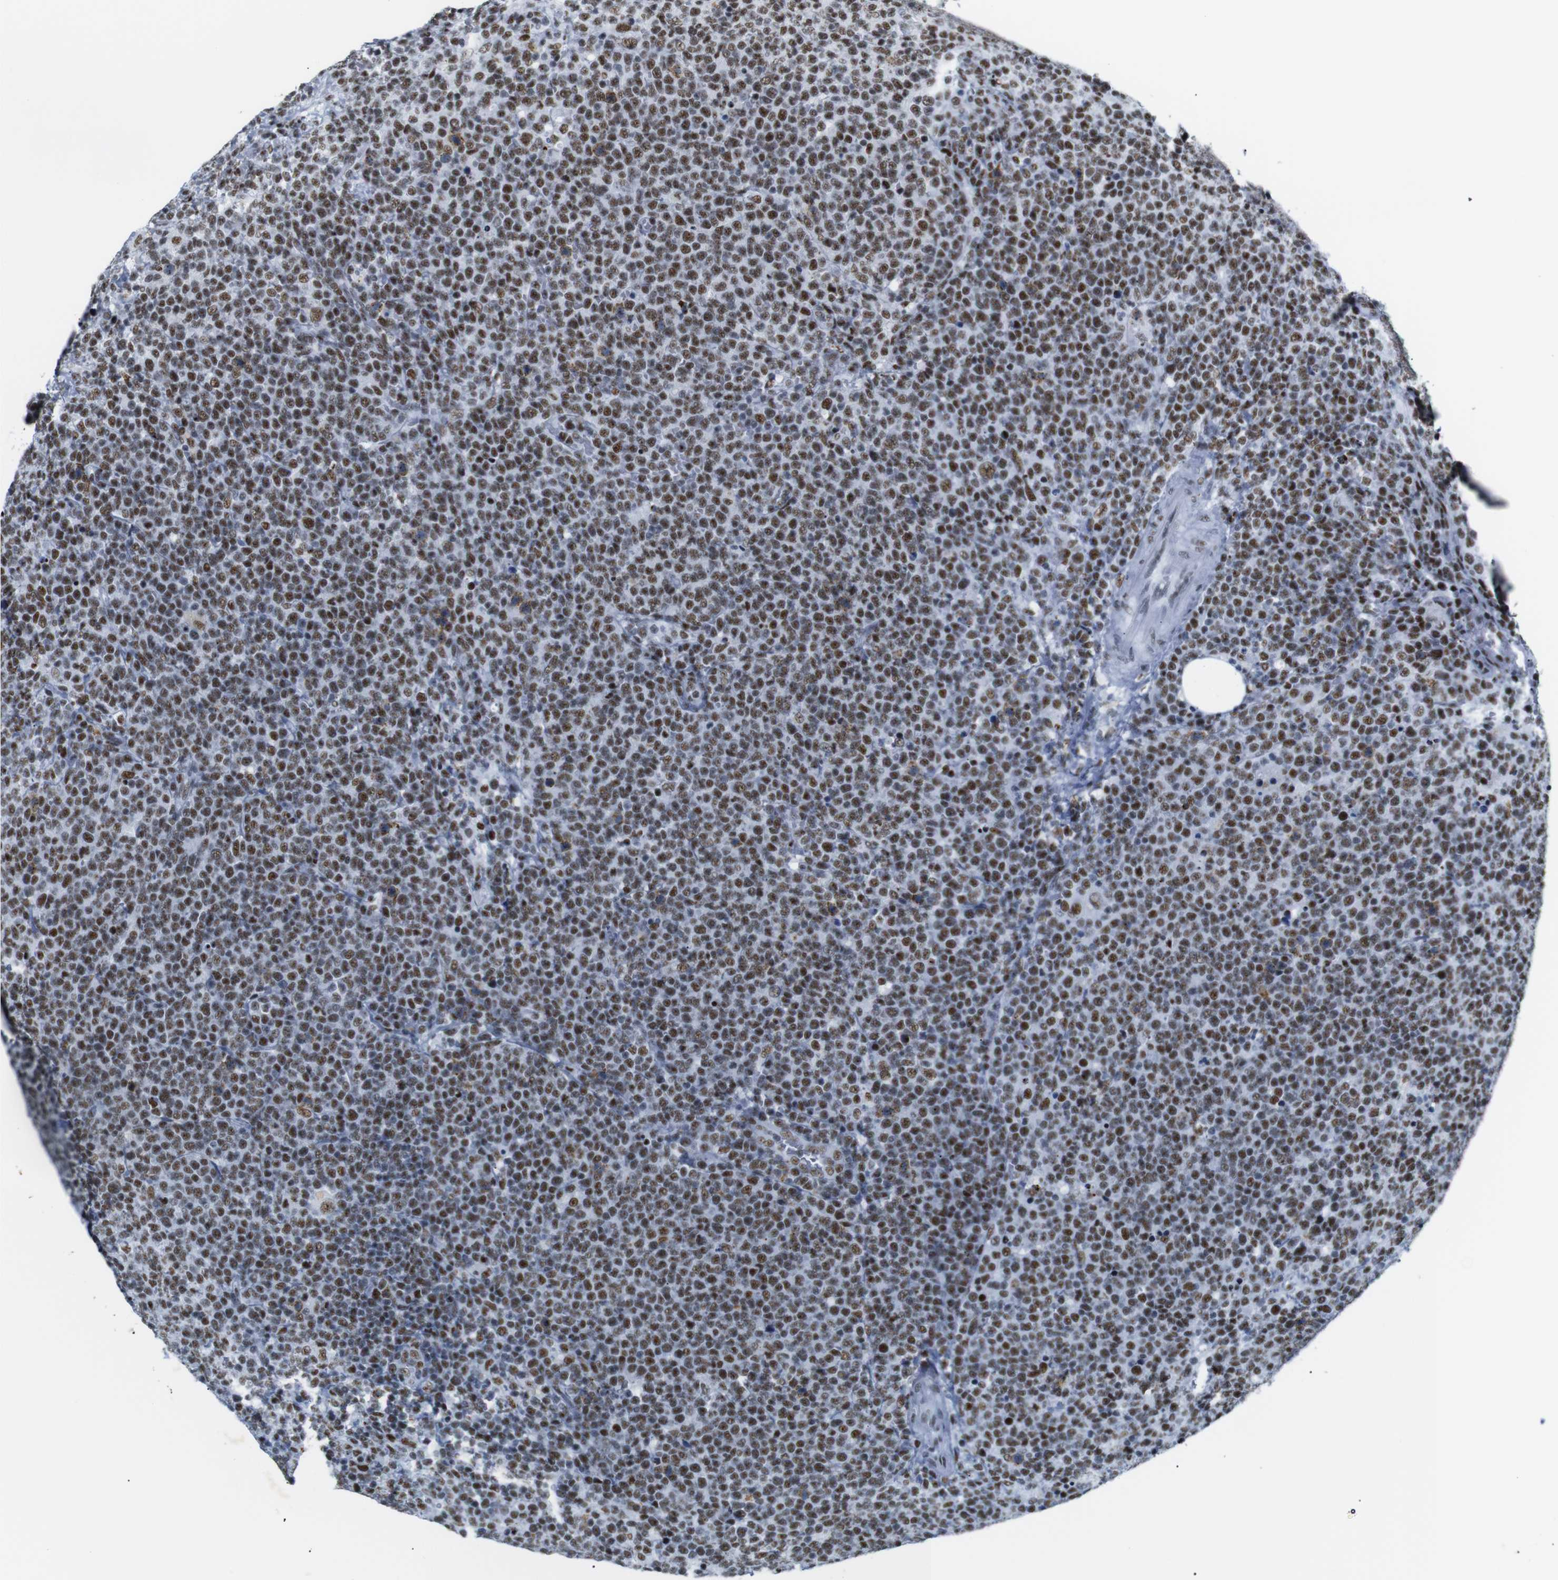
{"staining": {"intensity": "strong", "quantity": ">75%", "location": "nuclear"}, "tissue": "lymphoma", "cell_type": "Tumor cells", "image_type": "cancer", "snomed": [{"axis": "morphology", "description": "Malignant lymphoma, non-Hodgkin's type, High grade"}, {"axis": "topography", "description": "Lymph node"}], "caption": "DAB immunohistochemical staining of lymphoma reveals strong nuclear protein positivity in about >75% of tumor cells. The staining is performed using DAB (3,3'-diaminobenzidine) brown chromogen to label protein expression. The nuclei are counter-stained blue using hematoxylin.", "gene": "TRA2B", "patient": {"sex": "male", "age": 61}}